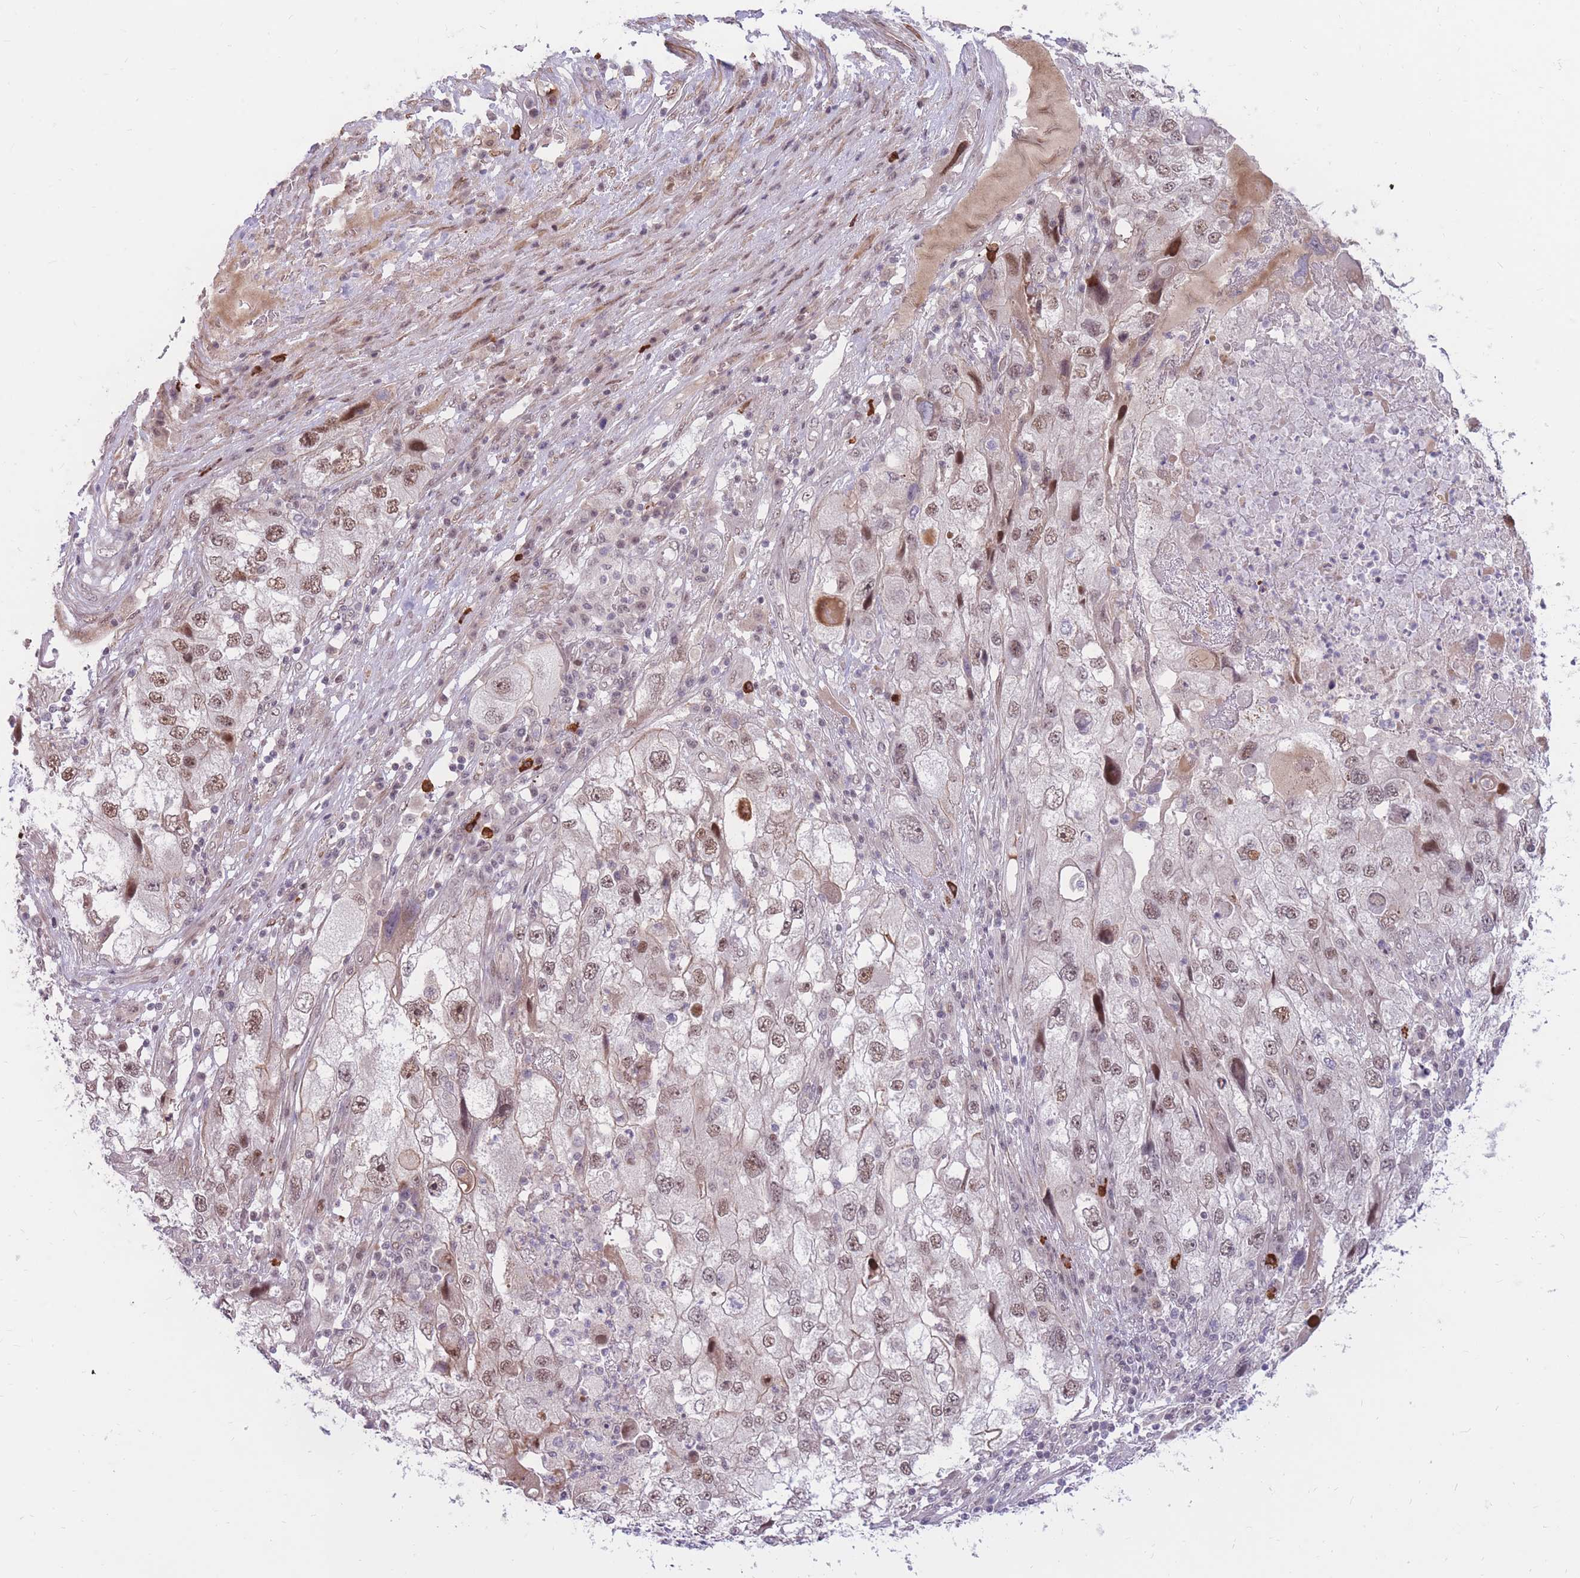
{"staining": {"intensity": "moderate", "quantity": "25%-75%", "location": "nuclear"}, "tissue": "endometrial cancer", "cell_type": "Tumor cells", "image_type": "cancer", "snomed": [{"axis": "morphology", "description": "Adenocarcinoma, NOS"}, {"axis": "topography", "description": "Endometrium"}], "caption": "Tumor cells reveal medium levels of moderate nuclear staining in approximately 25%-75% of cells in endometrial cancer (adenocarcinoma). (Stains: DAB (3,3'-diaminobenzidine) in brown, nuclei in blue, Microscopy: brightfield microscopy at high magnification).", "gene": "ERICH6B", "patient": {"sex": "female", "age": 49}}